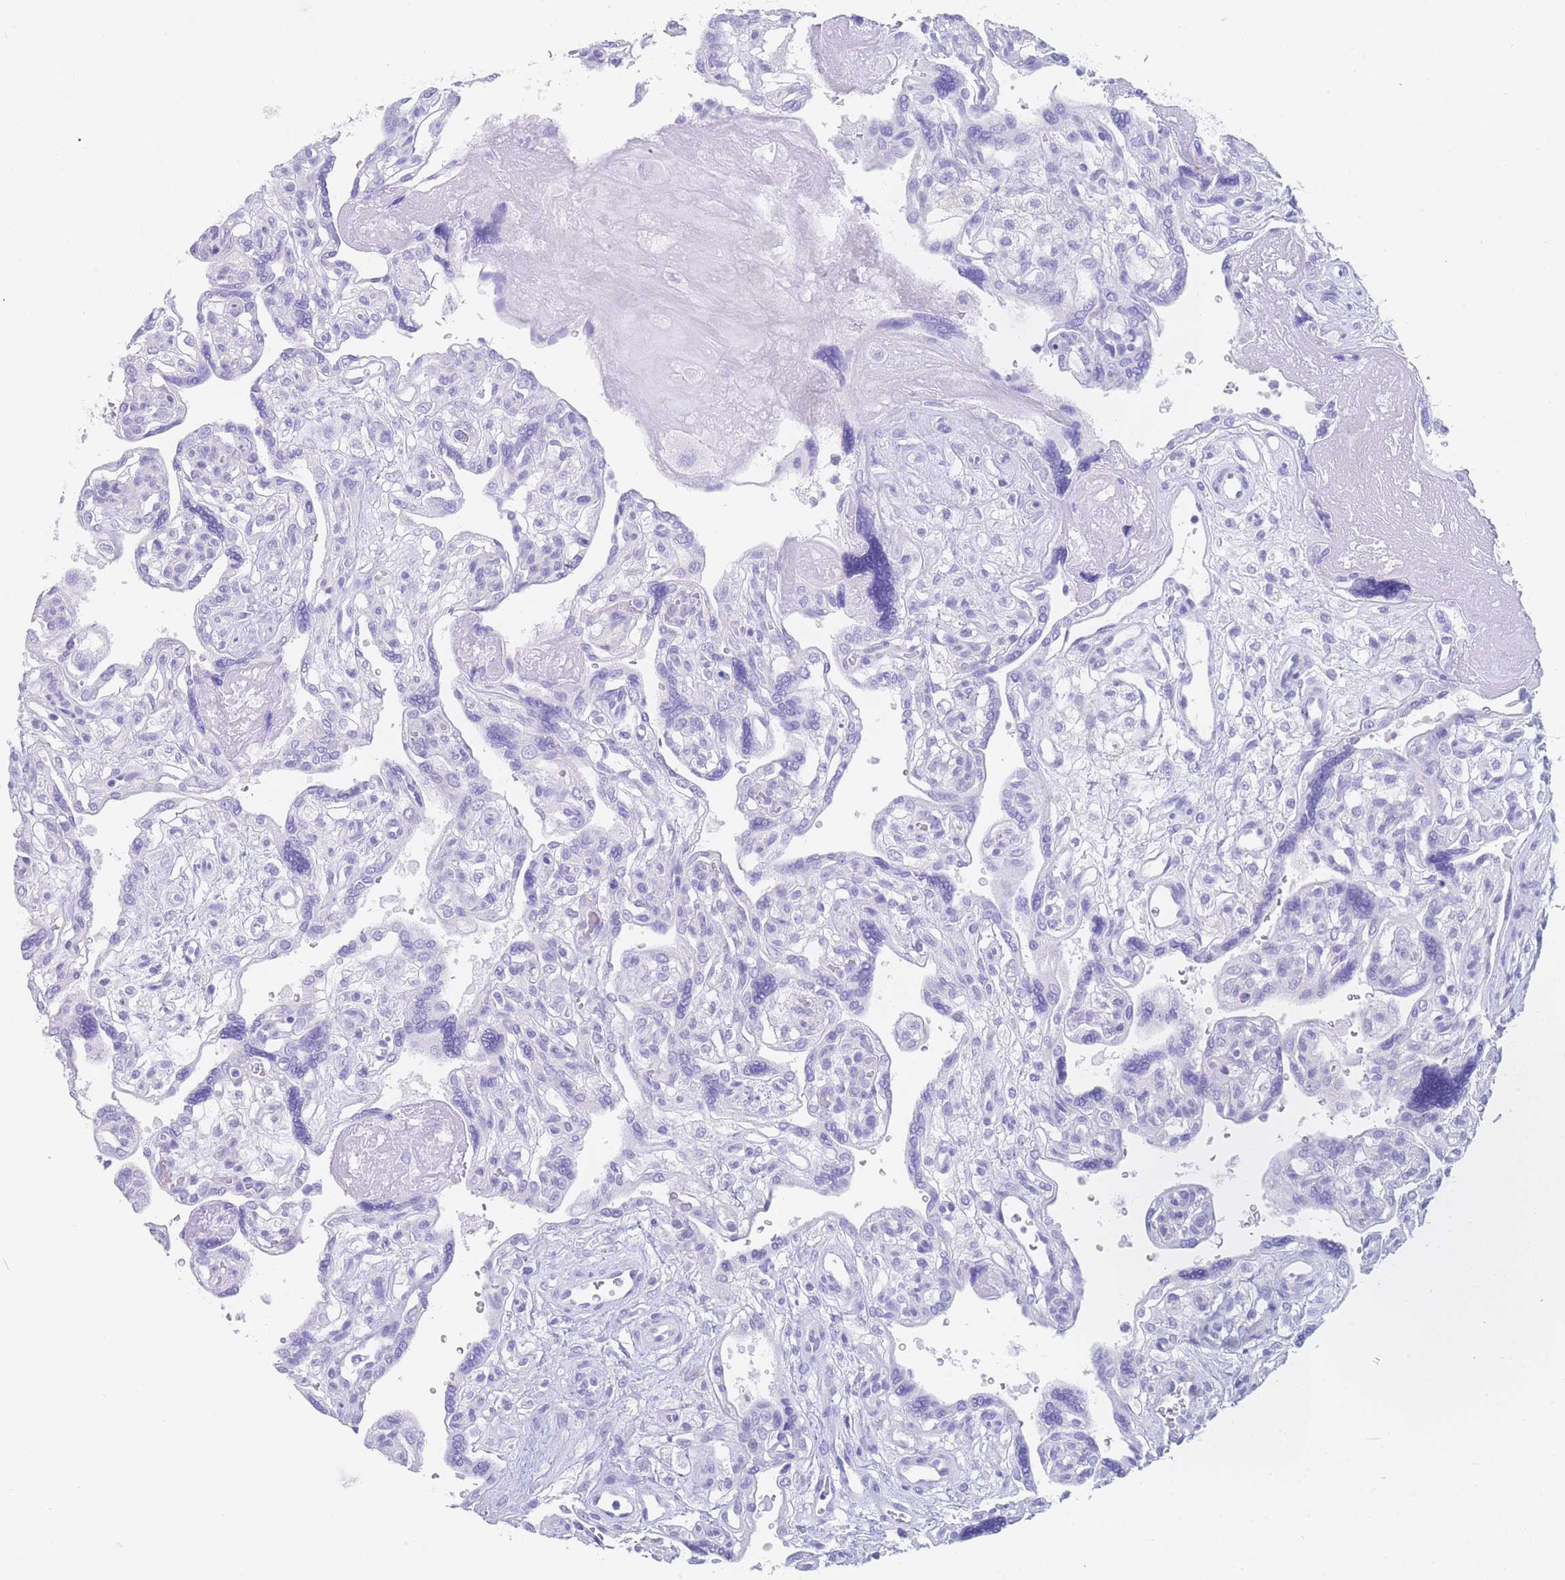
{"staining": {"intensity": "negative", "quantity": "none", "location": "none"}, "tissue": "placenta", "cell_type": "Trophoblastic cells", "image_type": "normal", "snomed": [{"axis": "morphology", "description": "Normal tissue, NOS"}, {"axis": "topography", "description": "Placenta"}], "caption": "Immunohistochemical staining of unremarkable human placenta reveals no significant staining in trophoblastic cells. The staining was performed using DAB (3,3'-diaminobenzidine) to visualize the protein expression in brown, while the nuclei were stained in blue with hematoxylin (Magnification: 20x).", "gene": "LZTFL1", "patient": {"sex": "female", "age": 39}}